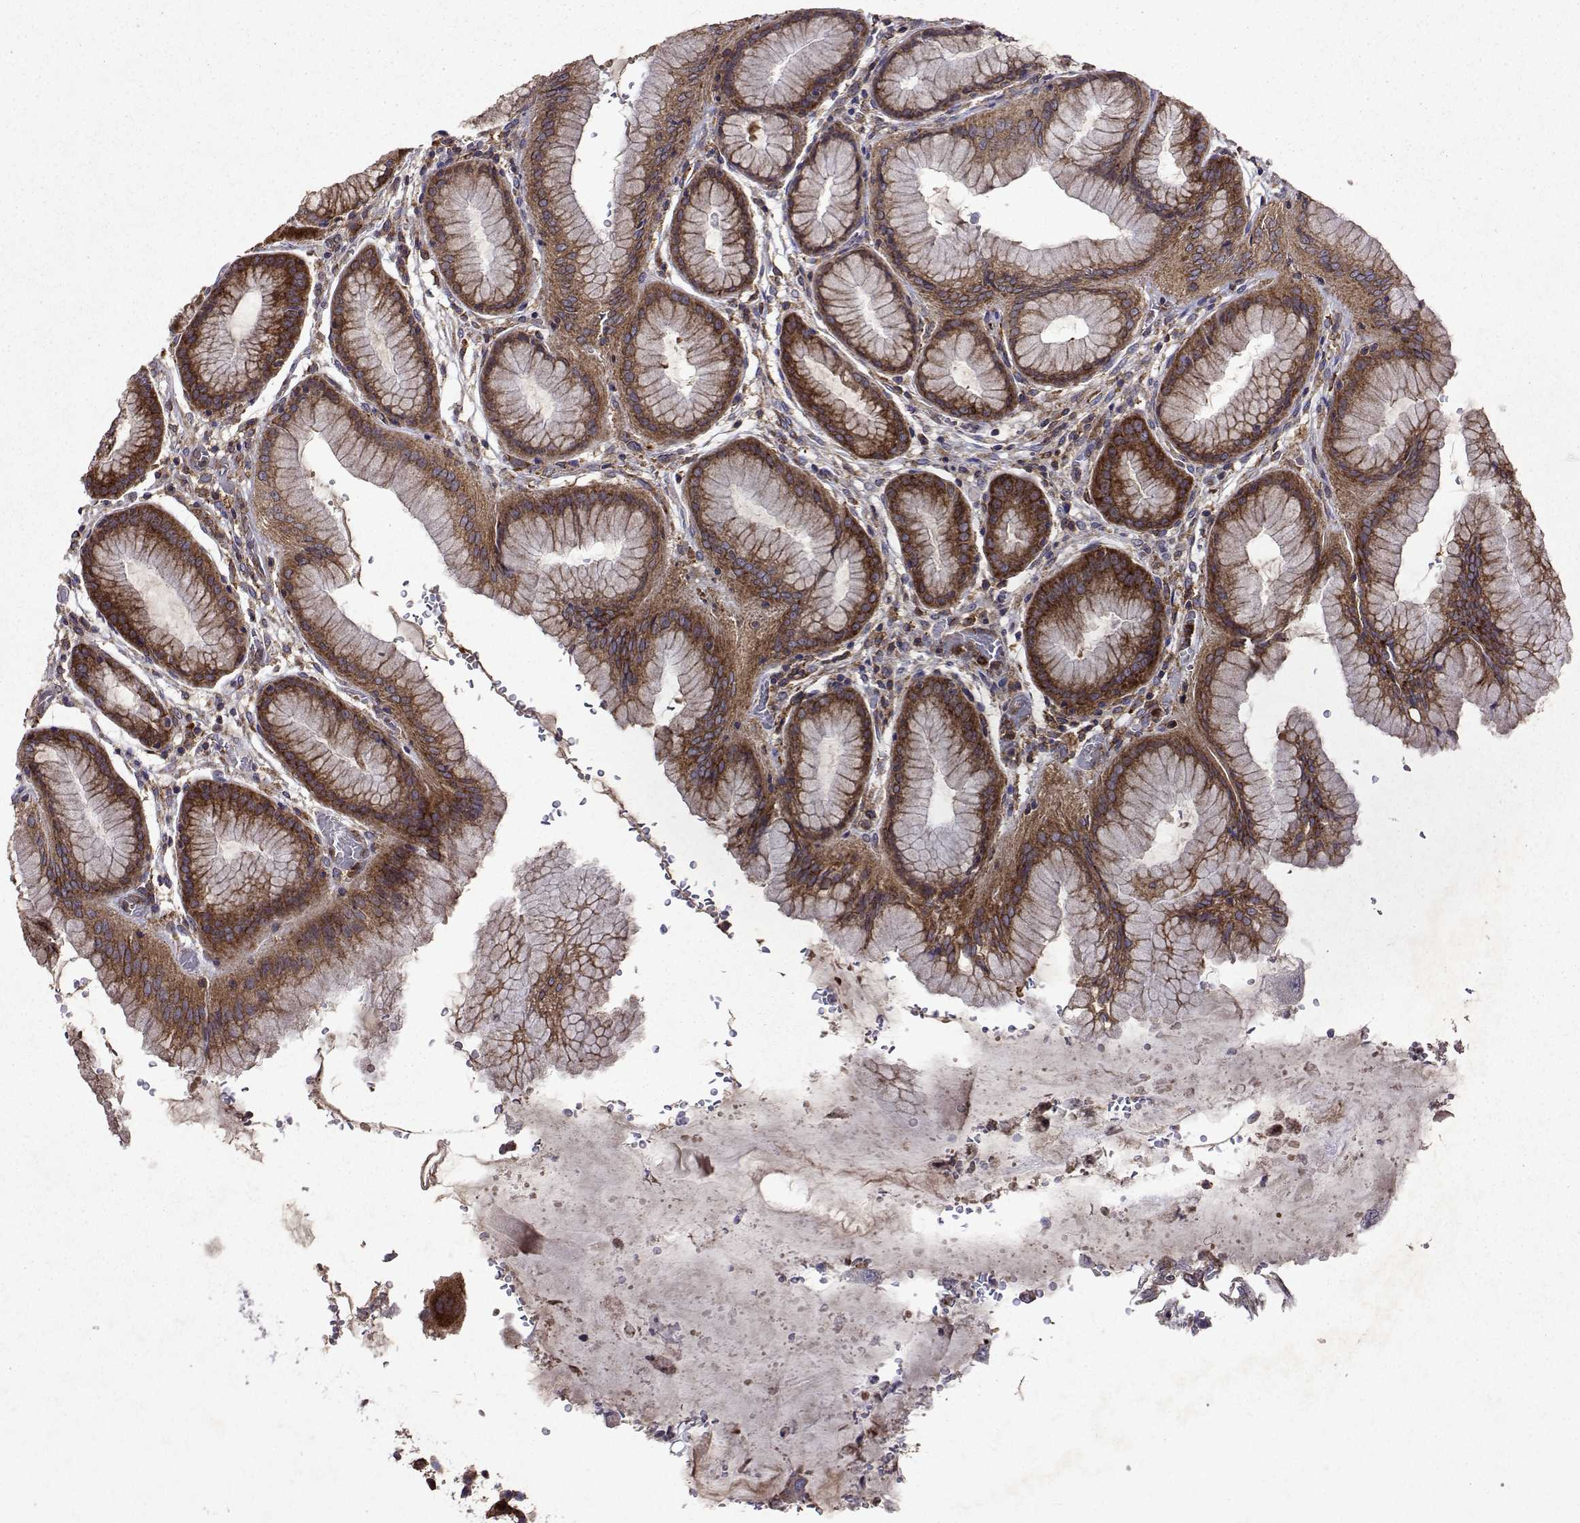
{"staining": {"intensity": "moderate", "quantity": ">75%", "location": "cytoplasmic/membranous"}, "tissue": "stomach", "cell_type": "Glandular cells", "image_type": "normal", "snomed": [{"axis": "morphology", "description": "Normal tissue, NOS"}, {"axis": "topography", "description": "Stomach, upper"}, {"axis": "topography", "description": "Stomach"}], "caption": "Moderate cytoplasmic/membranous expression is present in about >75% of glandular cells in normal stomach.", "gene": "TARBP2", "patient": {"sex": "male", "age": 48}}